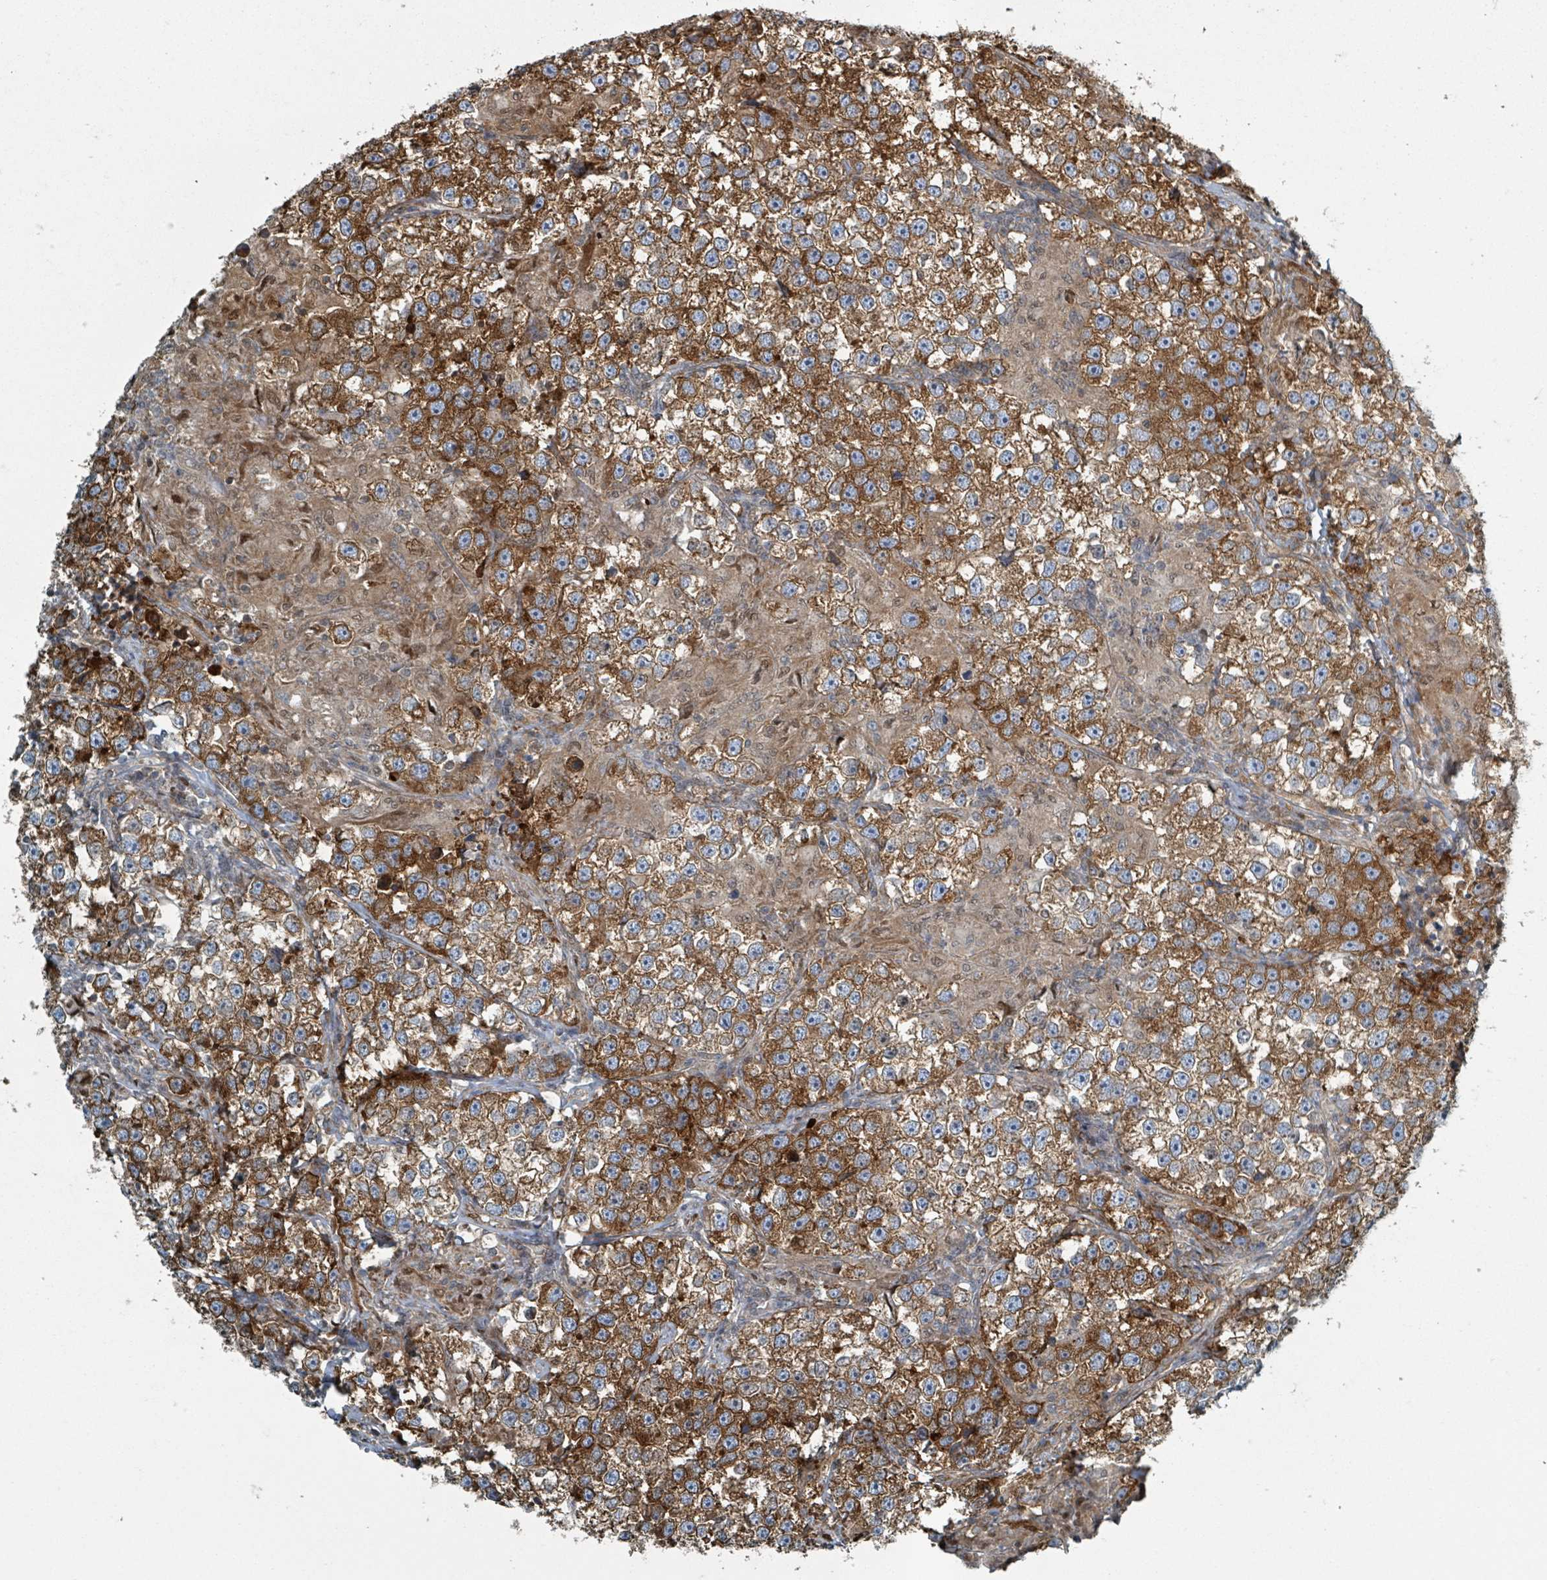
{"staining": {"intensity": "moderate", "quantity": ">75%", "location": "cytoplasmic/membranous"}, "tissue": "testis cancer", "cell_type": "Tumor cells", "image_type": "cancer", "snomed": [{"axis": "morphology", "description": "Seminoma, NOS"}, {"axis": "topography", "description": "Testis"}], "caption": "Immunohistochemical staining of human testis seminoma demonstrates medium levels of moderate cytoplasmic/membranous protein staining in approximately >75% of tumor cells. The staining was performed using DAB (3,3'-diaminobenzidine), with brown indicating positive protein expression. Nuclei are stained blue with hematoxylin.", "gene": "RHPN2", "patient": {"sex": "male", "age": 46}}